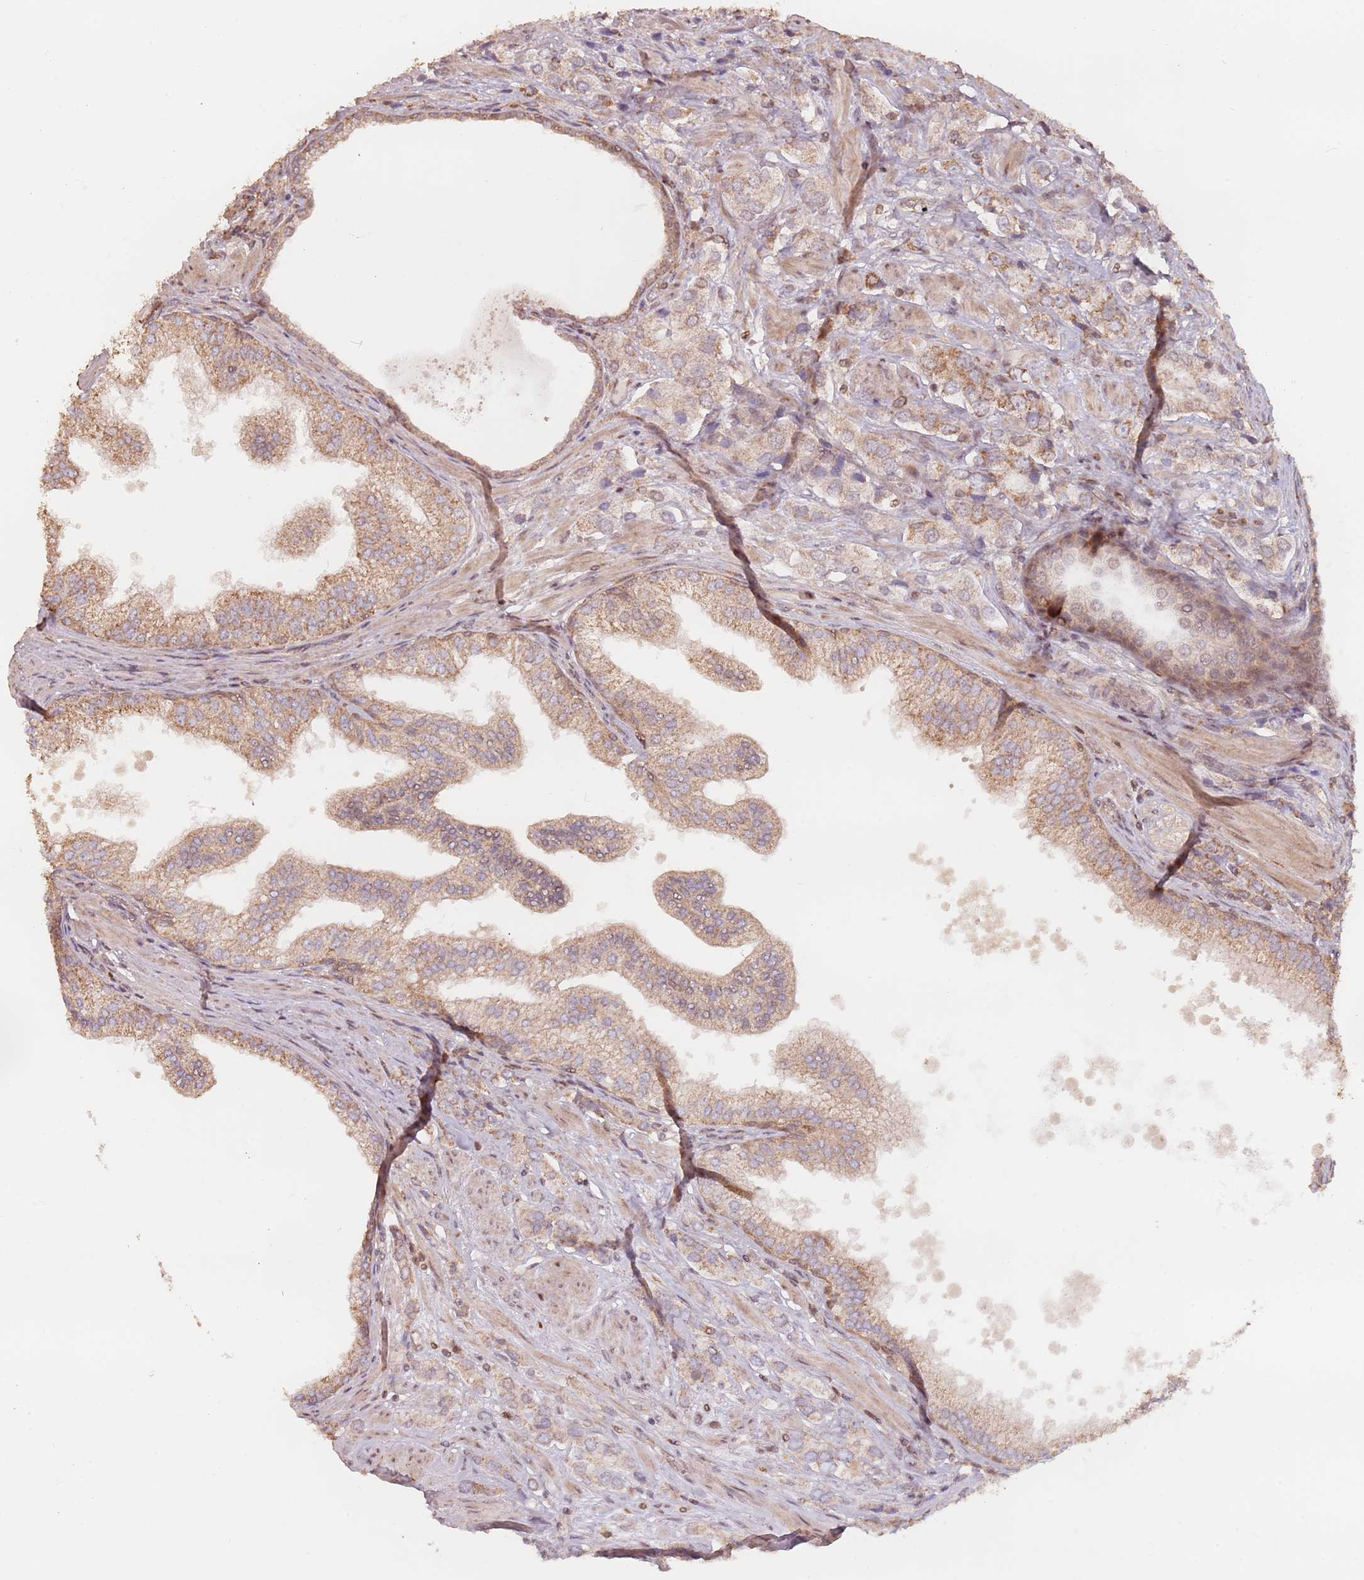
{"staining": {"intensity": "moderate", "quantity": ">75%", "location": "cytoplasmic/membranous"}, "tissue": "prostate cancer", "cell_type": "Tumor cells", "image_type": "cancer", "snomed": [{"axis": "morphology", "description": "Adenocarcinoma, High grade"}, {"axis": "topography", "description": "Prostate and seminal vesicle, NOS"}], "caption": "Tumor cells demonstrate moderate cytoplasmic/membranous expression in approximately >75% of cells in prostate cancer.", "gene": "VPS52", "patient": {"sex": "male", "age": 64}}